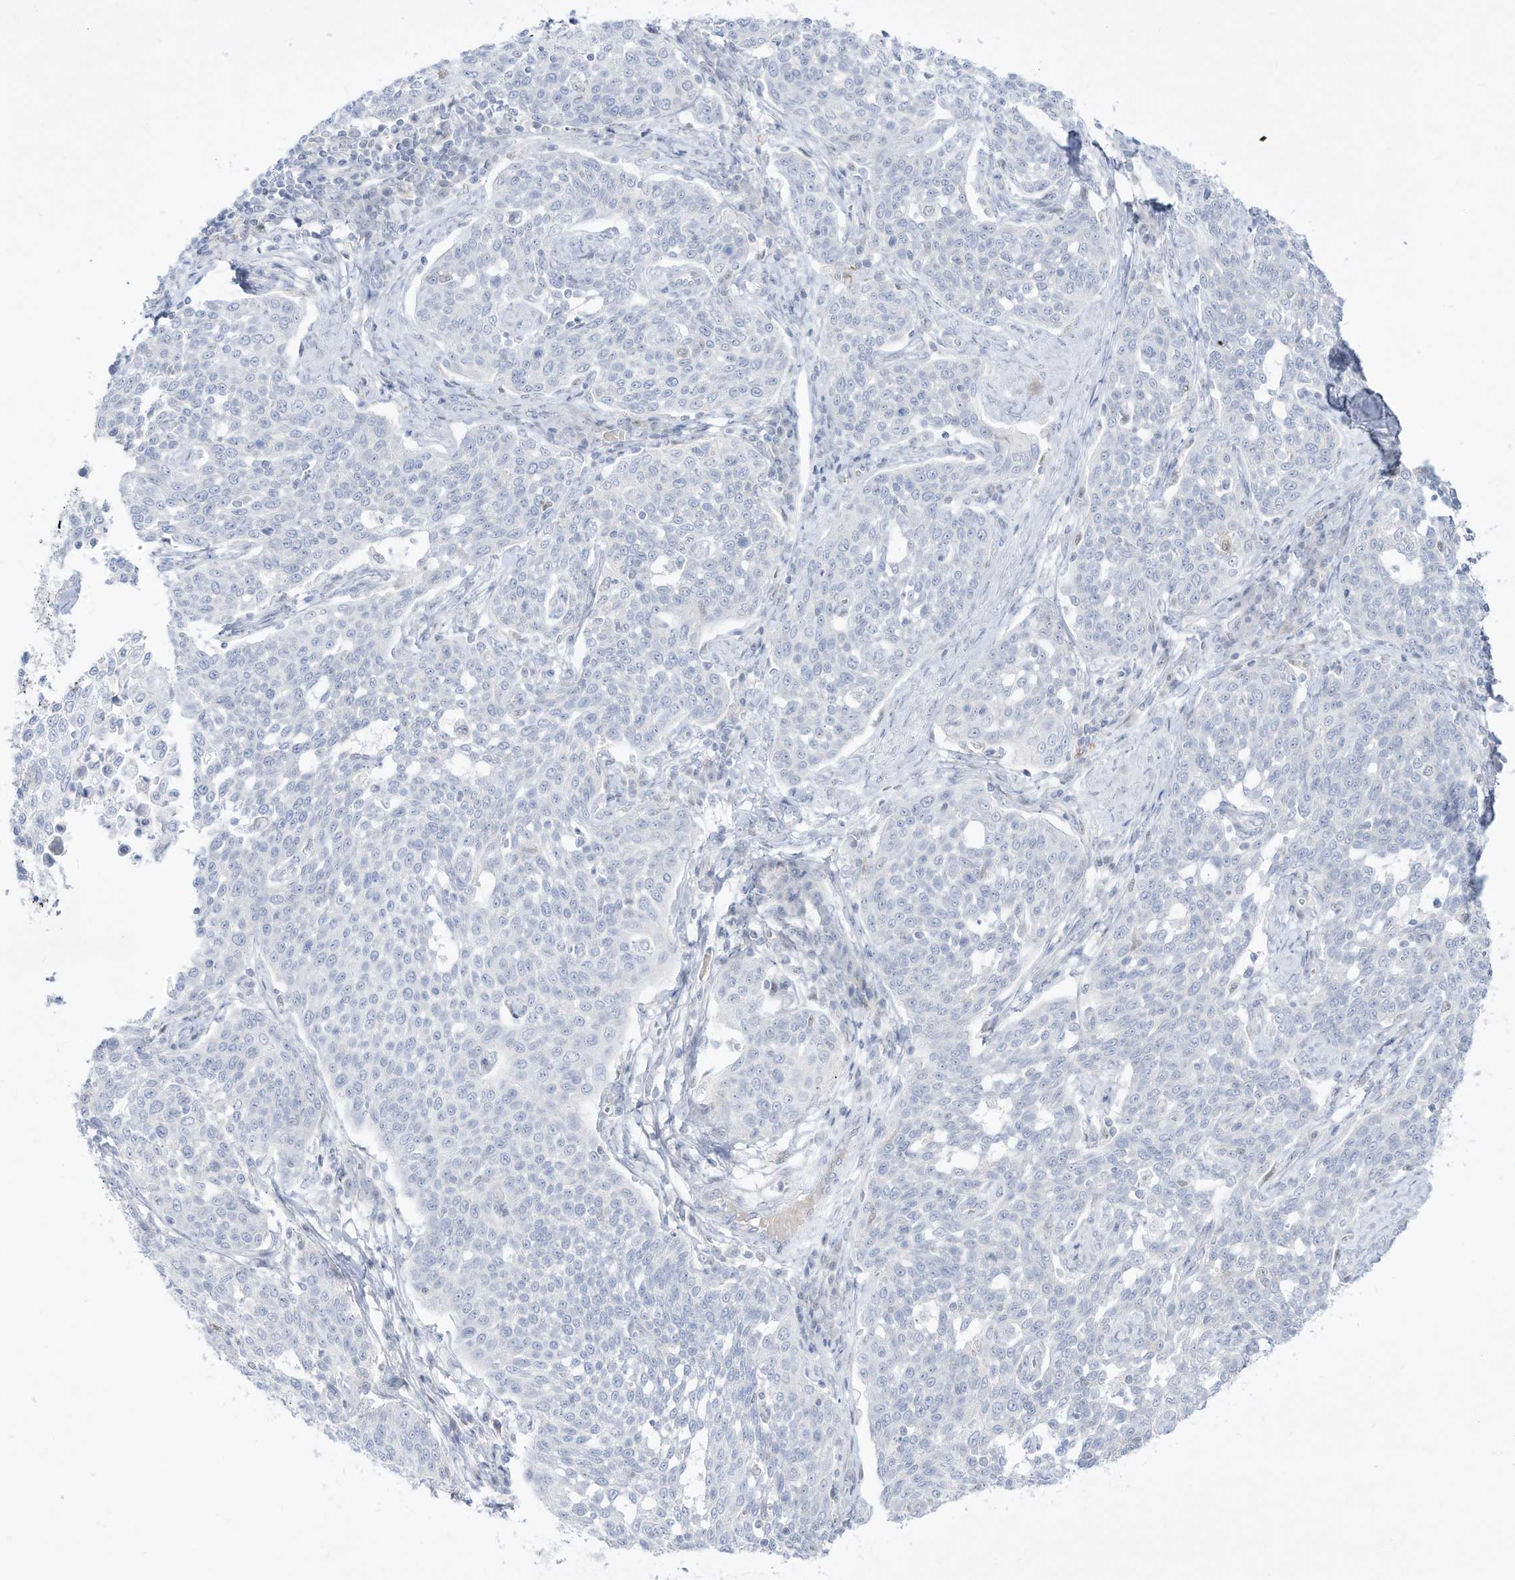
{"staining": {"intensity": "negative", "quantity": "none", "location": "none"}, "tissue": "cervical cancer", "cell_type": "Tumor cells", "image_type": "cancer", "snomed": [{"axis": "morphology", "description": "Squamous cell carcinoma, NOS"}, {"axis": "topography", "description": "Cervix"}], "caption": "Immunohistochemistry histopathology image of squamous cell carcinoma (cervical) stained for a protein (brown), which shows no staining in tumor cells.", "gene": "DMKN", "patient": {"sex": "female", "age": 34}}